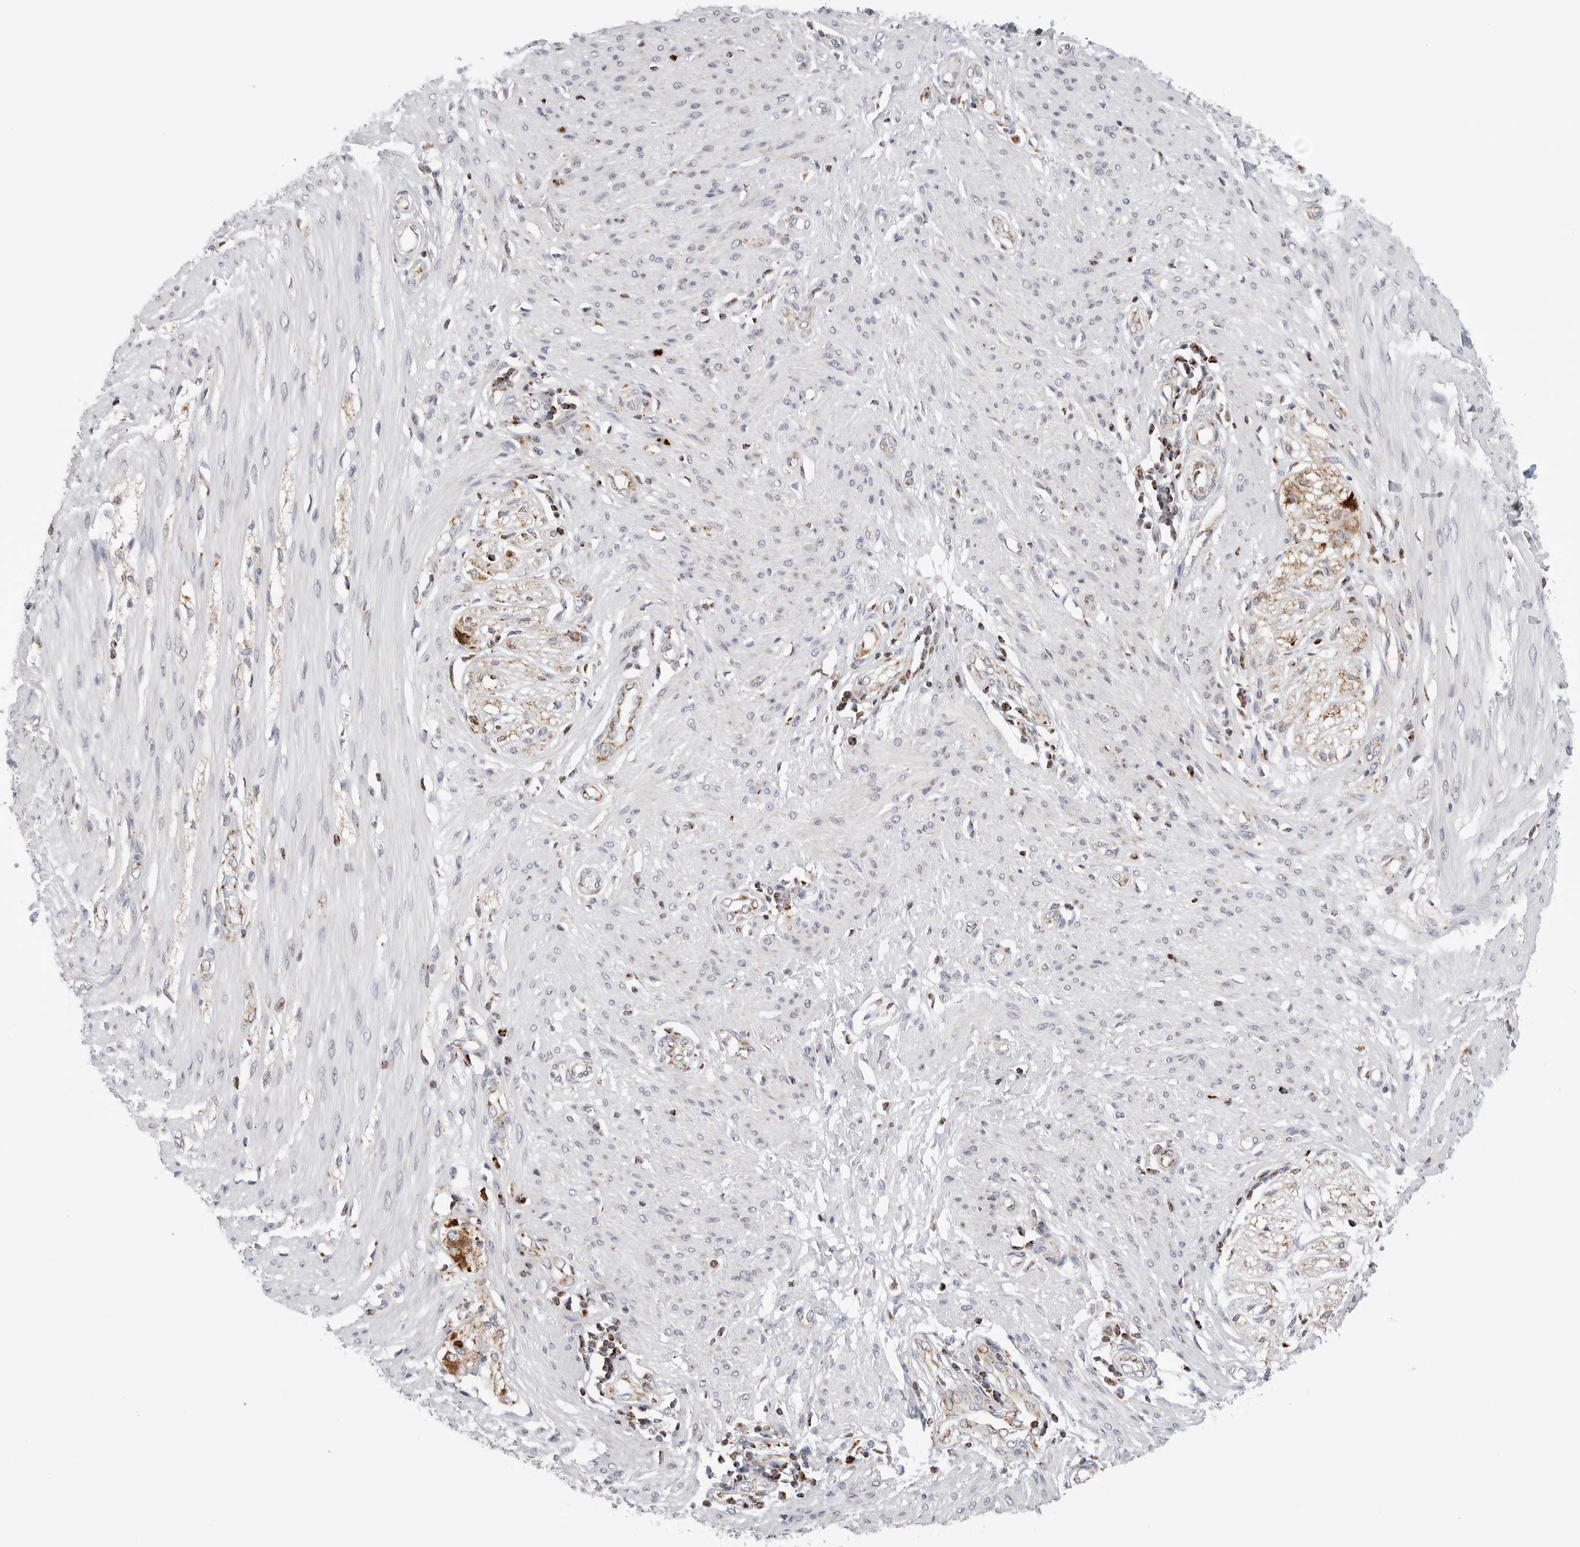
{"staining": {"intensity": "negative", "quantity": "none", "location": "none"}, "tissue": "smooth muscle", "cell_type": "Smooth muscle cells", "image_type": "normal", "snomed": [{"axis": "morphology", "description": "Normal tissue, NOS"}, {"axis": "morphology", "description": "Adenocarcinoma, NOS"}, {"axis": "topography", "description": "Colon"}, {"axis": "topography", "description": "Peripheral nerve tissue"}], "caption": "This is a photomicrograph of immunohistochemistry staining of normal smooth muscle, which shows no positivity in smooth muscle cells. Brightfield microscopy of immunohistochemistry (IHC) stained with DAB (3,3'-diaminobenzidine) (brown) and hematoxylin (blue), captured at high magnification.", "gene": "ATP5IF1", "patient": {"sex": "male", "age": 14}}